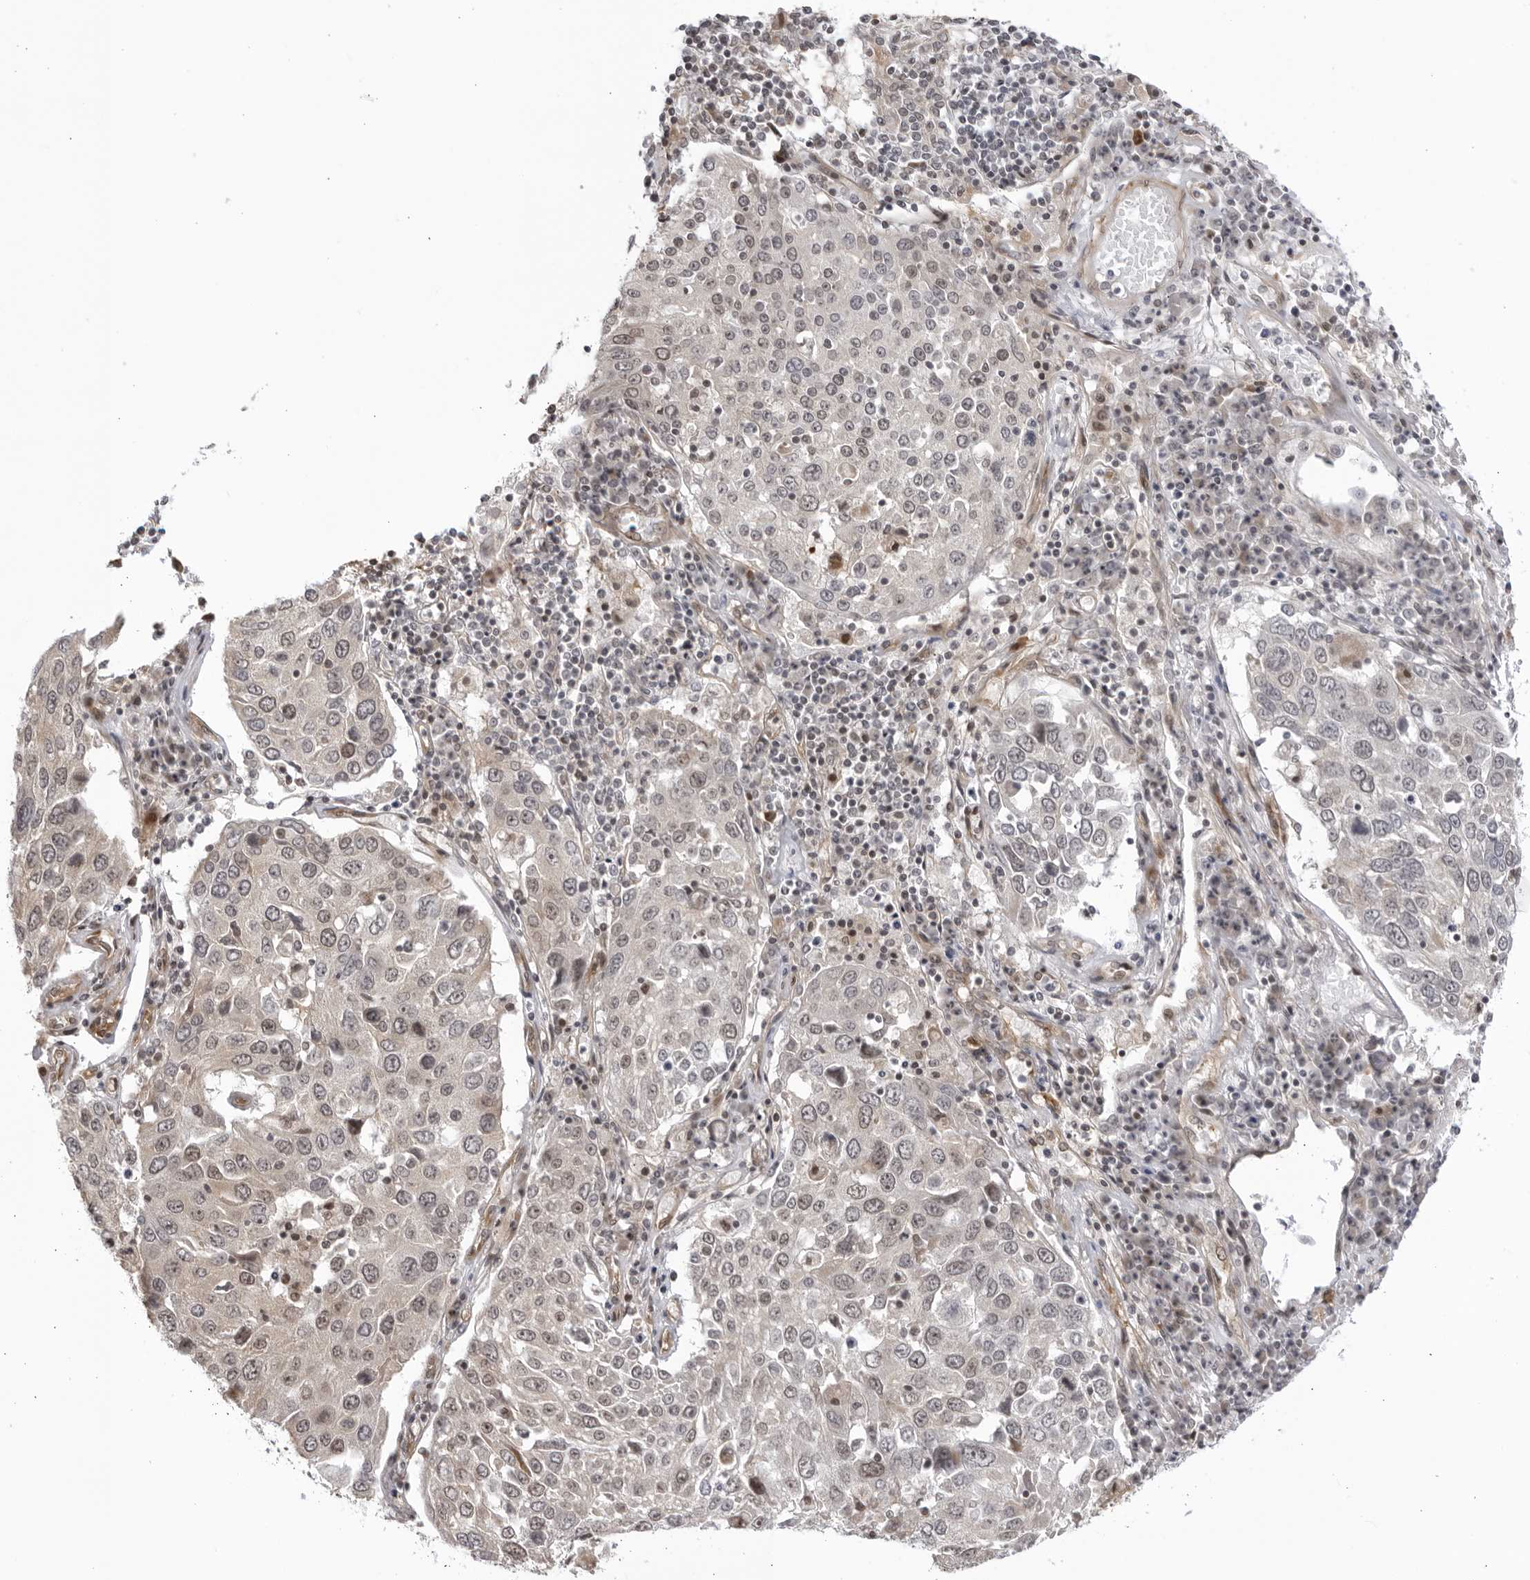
{"staining": {"intensity": "weak", "quantity": ">75%", "location": "nuclear"}, "tissue": "lung cancer", "cell_type": "Tumor cells", "image_type": "cancer", "snomed": [{"axis": "morphology", "description": "Squamous cell carcinoma, NOS"}, {"axis": "topography", "description": "Lung"}], "caption": "An image of lung cancer stained for a protein shows weak nuclear brown staining in tumor cells. (brown staining indicates protein expression, while blue staining denotes nuclei).", "gene": "CNBD1", "patient": {"sex": "male", "age": 65}}